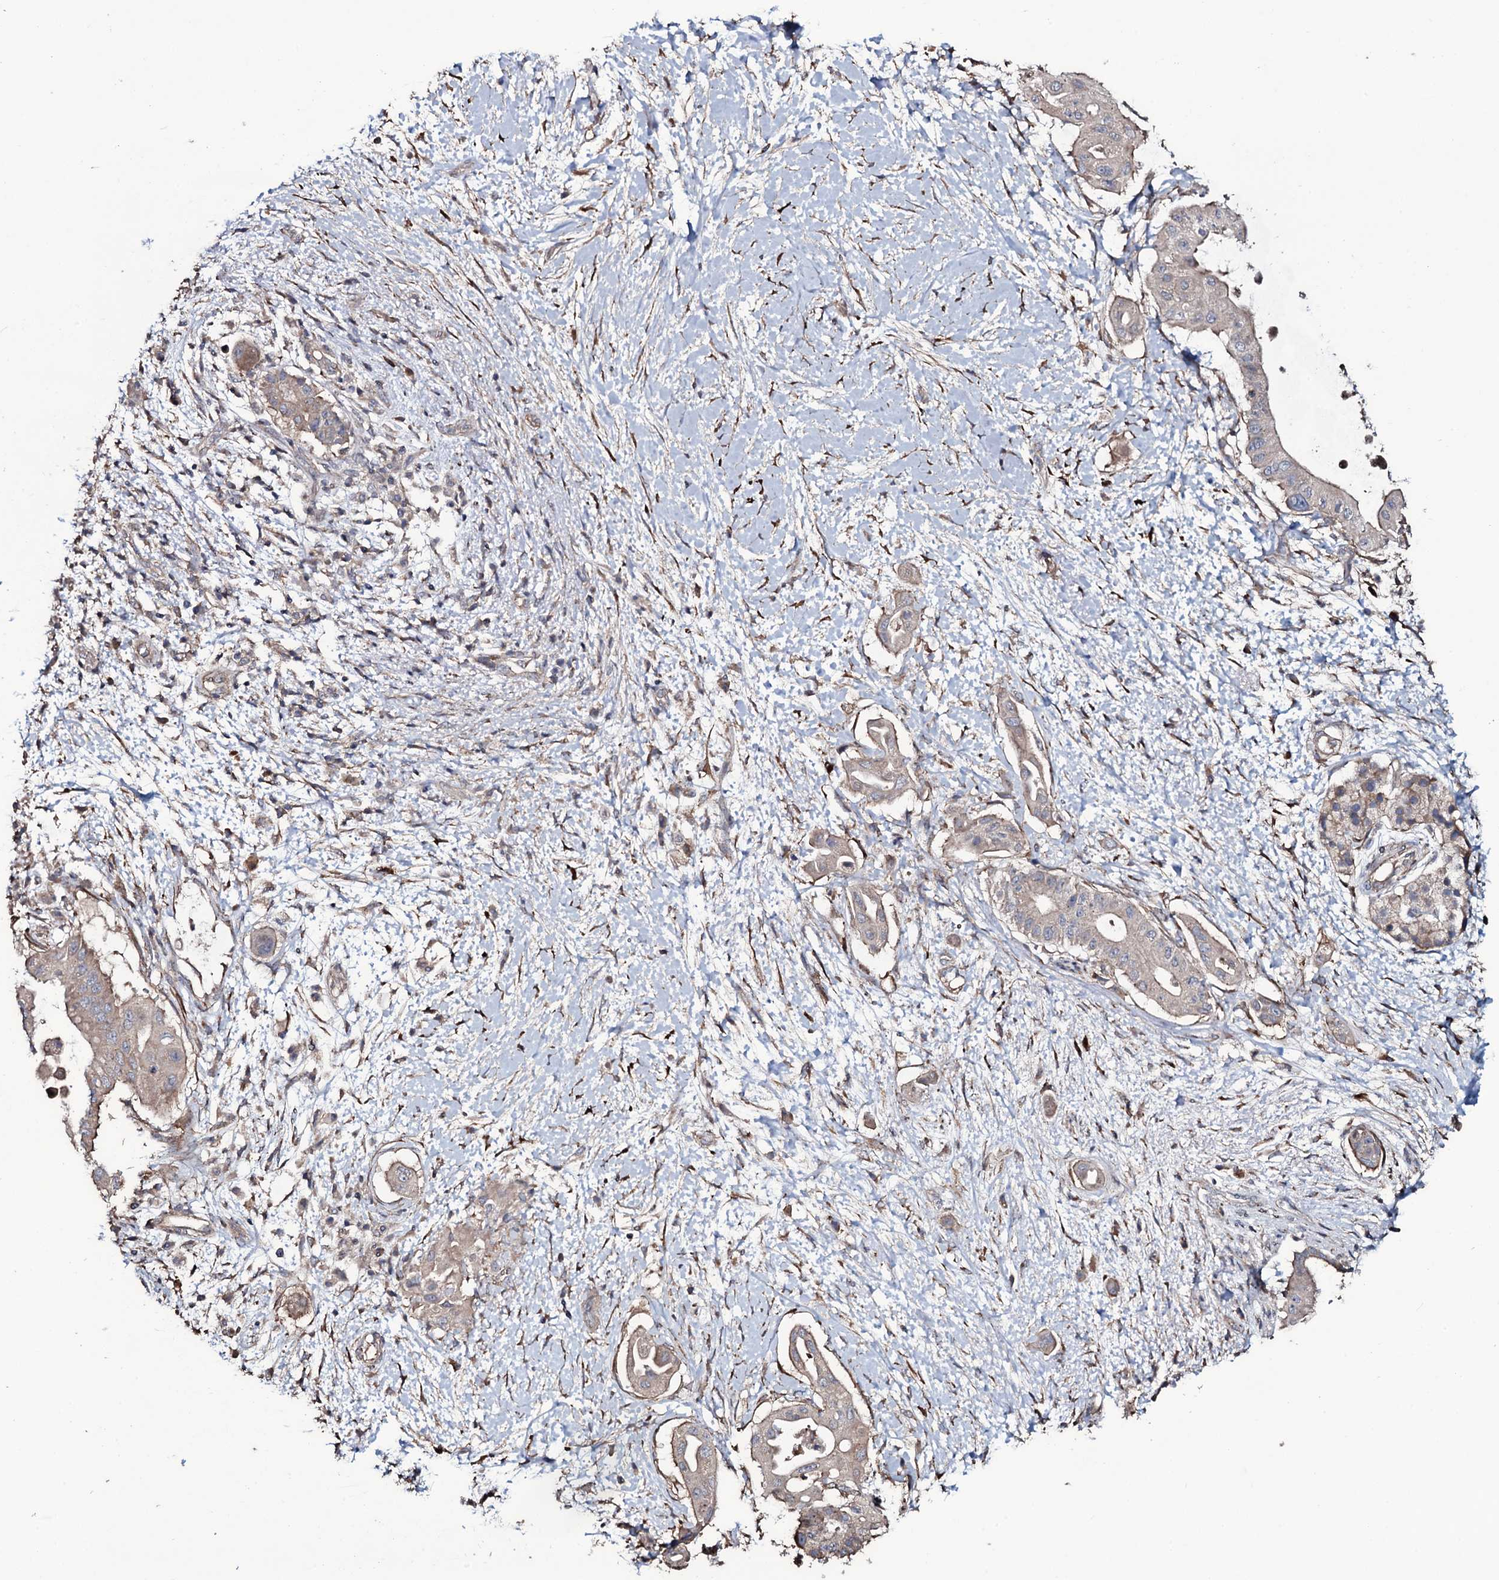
{"staining": {"intensity": "weak", "quantity": "25%-75%", "location": "cytoplasmic/membranous"}, "tissue": "pancreatic cancer", "cell_type": "Tumor cells", "image_type": "cancer", "snomed": [{"axis": "morphology", "description": "Adenocarcinoma, NOS"}, {"axis": "topography", "description": "Pancreas"}], "caption": "A brown stain highlights weak cytoplasmic/membranous expression of a protein in pancreatic cancer (adenocarcinoma) tumor cells.", "gene": "WIPF3", "patient": {"sex": "male", "age": 68}}